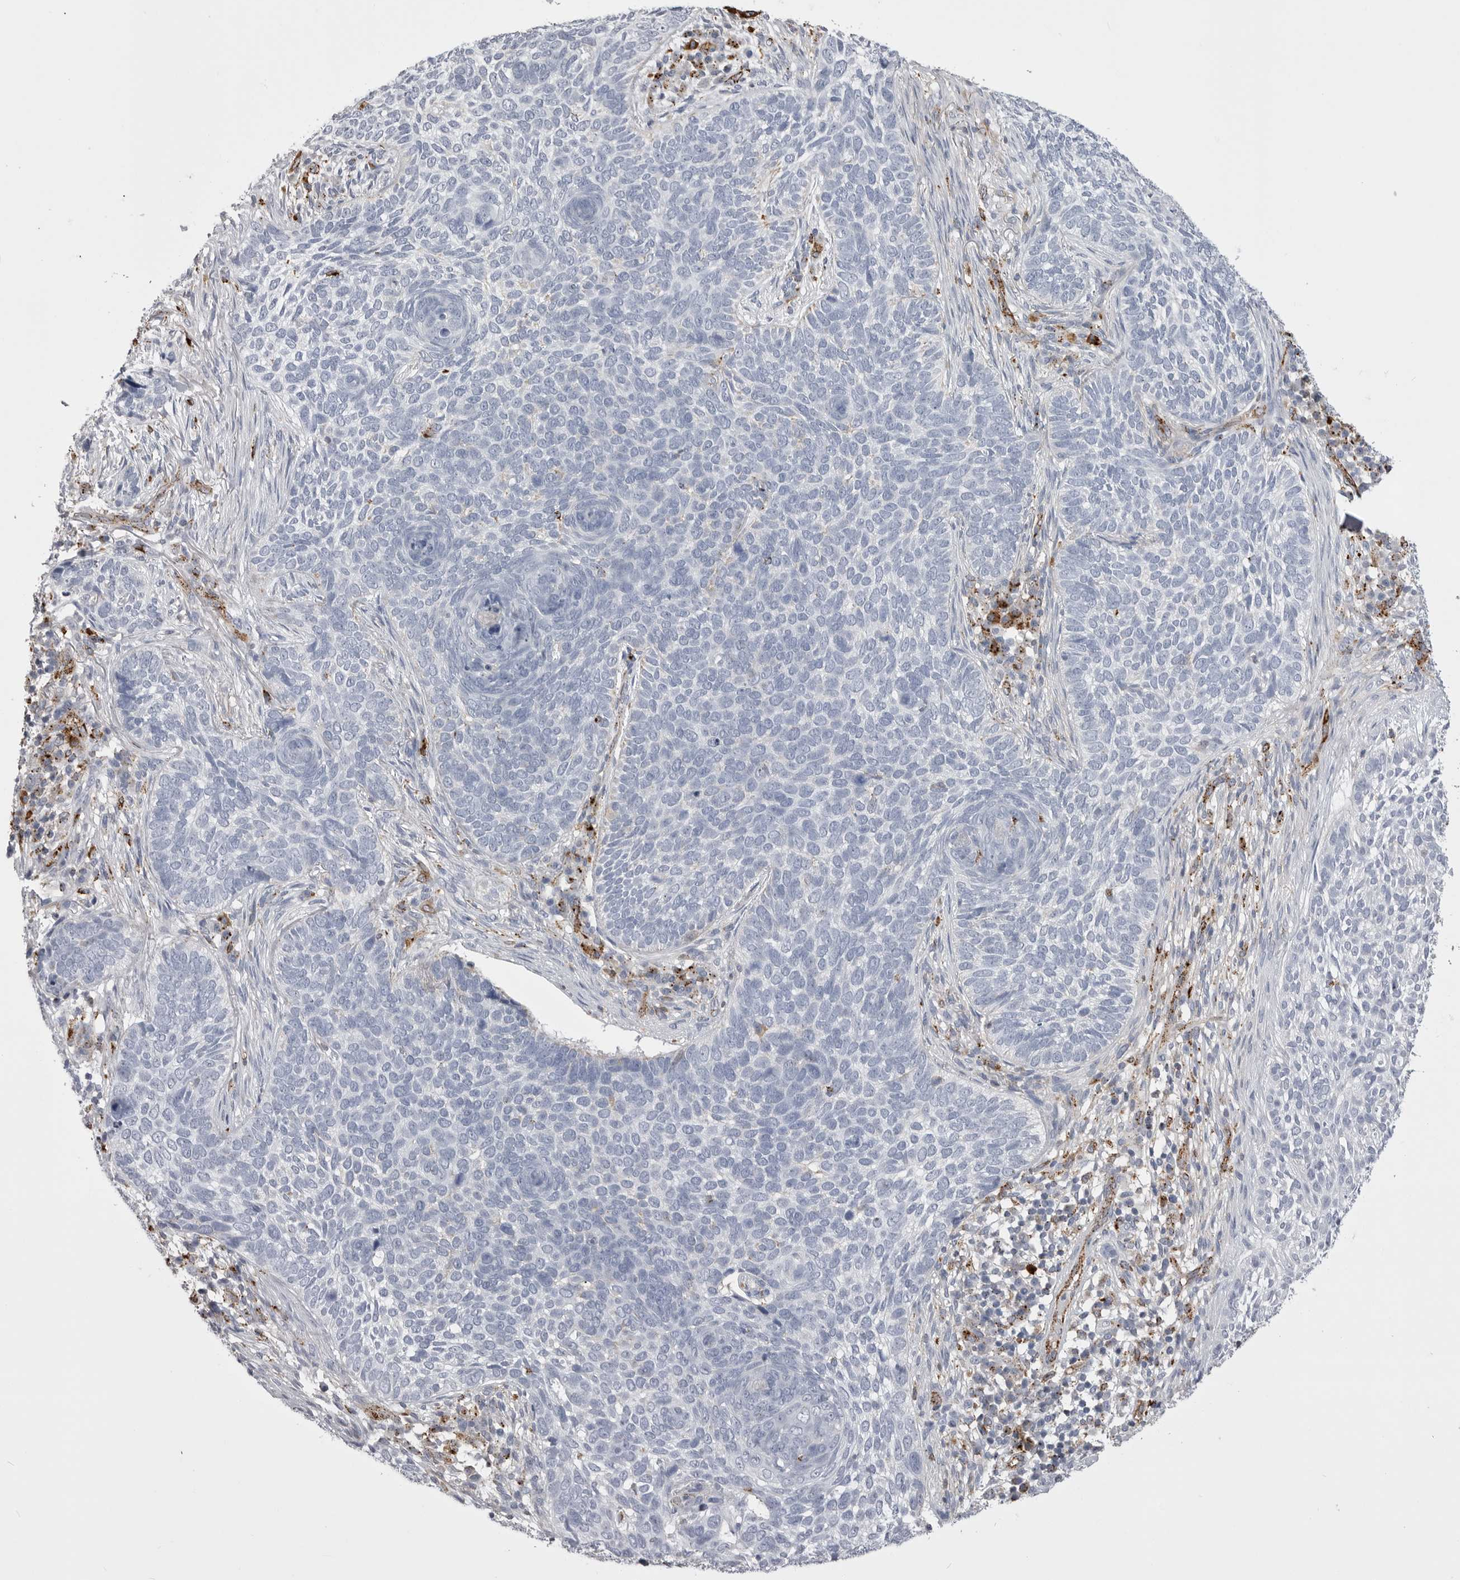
{"staining": {"intensity": "negative", "quantity": "none", "location": "none"}, "tissue": "skin cancer", "cell_type": "Tumor cells", "image_type": "cancer", "snomed": [{"axis": "morphology", "description": "Basal cell carcinoma"}, {"axis": "topography", "description": "Skin"}], "caption": "The photomicrograph reveals no significant positivity in tumor cells of skin cancer (basal cell carcinoma).", "gene": "PSPN", "patient": {"sex": "female", "age": 64}}